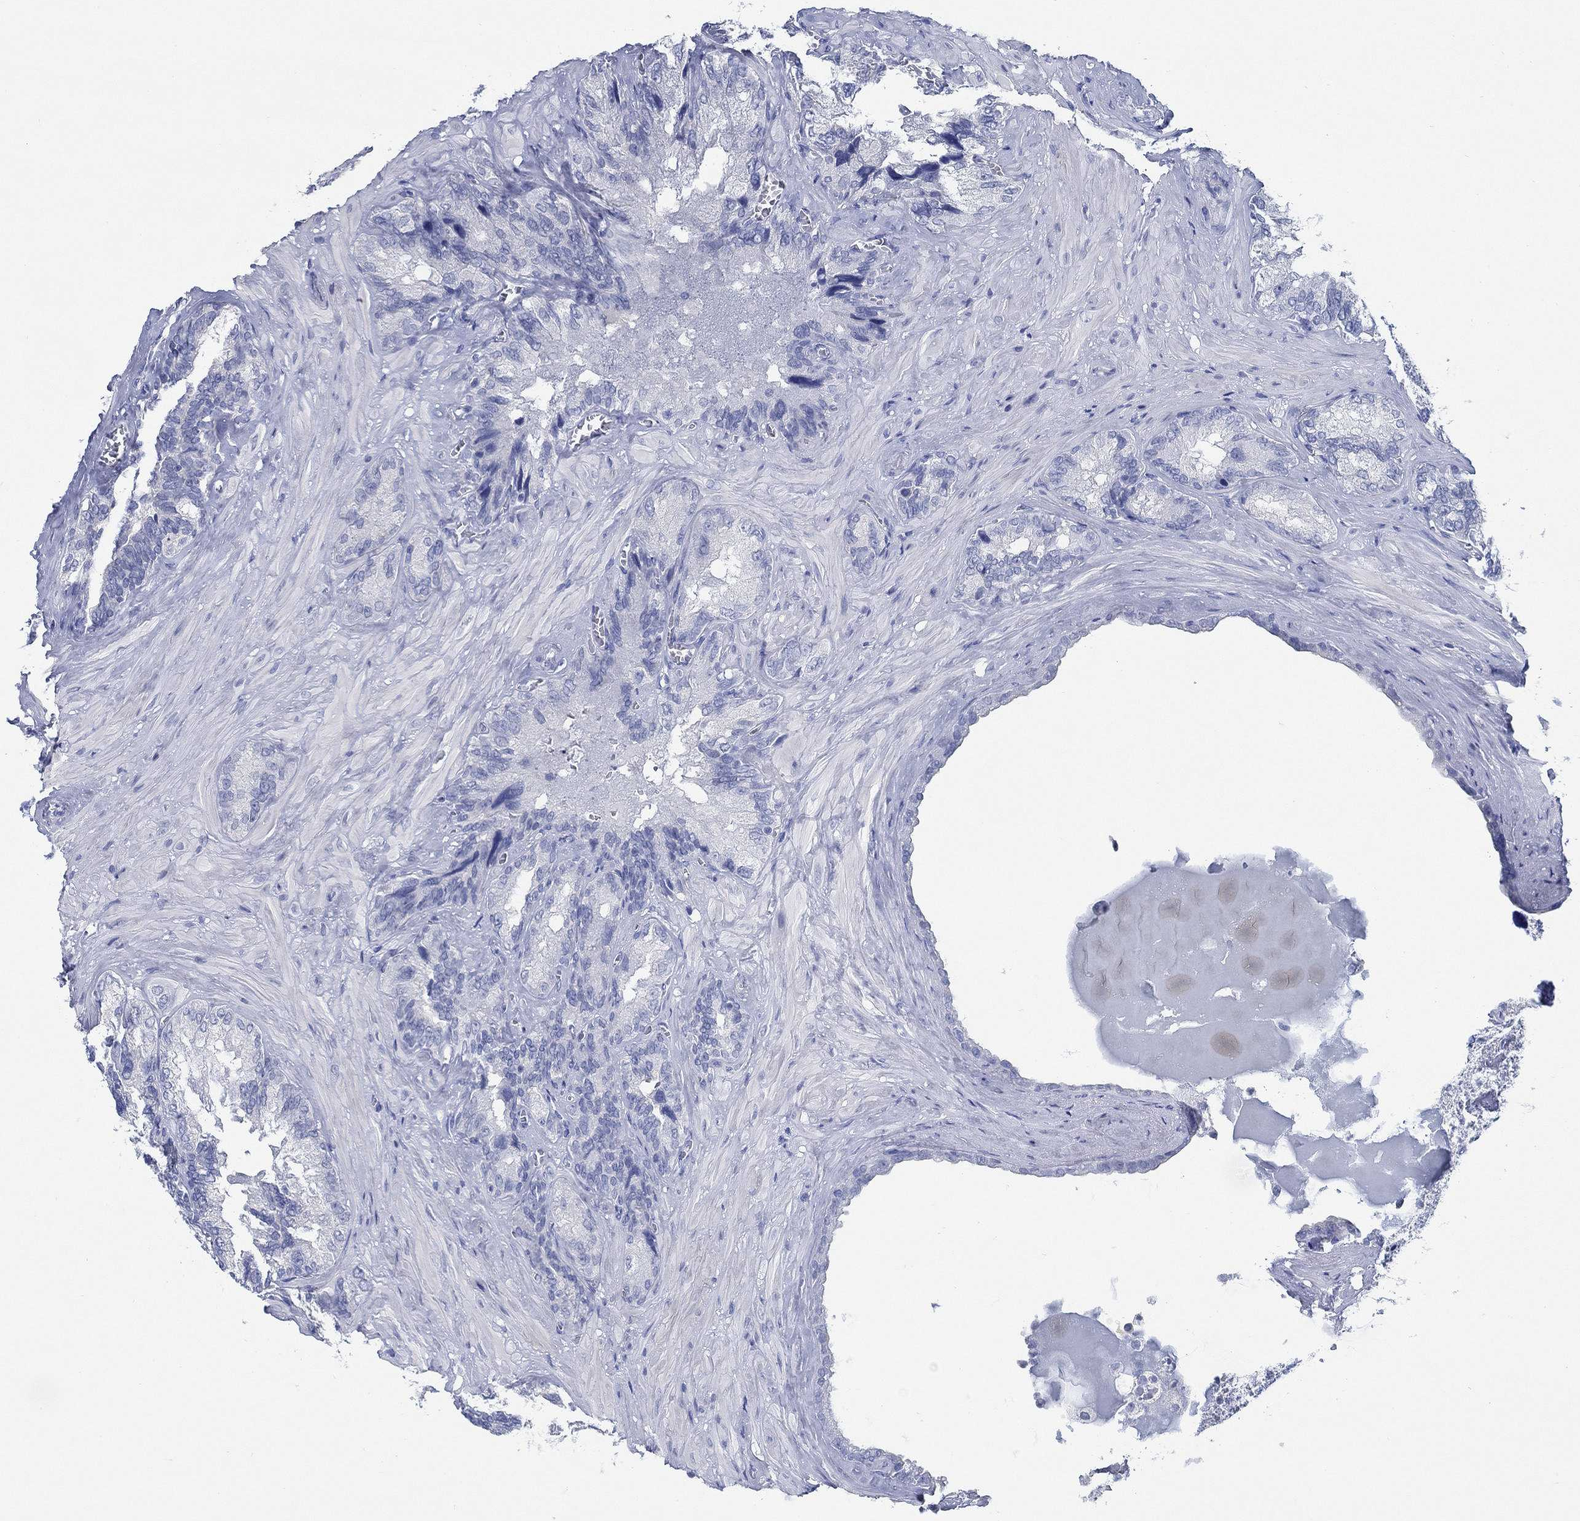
{"staining": {"intensity": "negative", "quantity": "none", "location": "none"}, "tissue": "seminal vesicle", "cell_type": "Glandular cells", "image_type": "normal", "snomed": [{"axis": "morphology", "description": "Normal tissue, NOS"}, {"axis": "topography", "description": "Seminal veicle"}], "caption": "DAB immunohistochemical staining of normal human seminal vesicle exhibits no significant positivity in glandular cells.", "gene": "TOMM20L", "patient": {"sex": "male", "age": 72}}